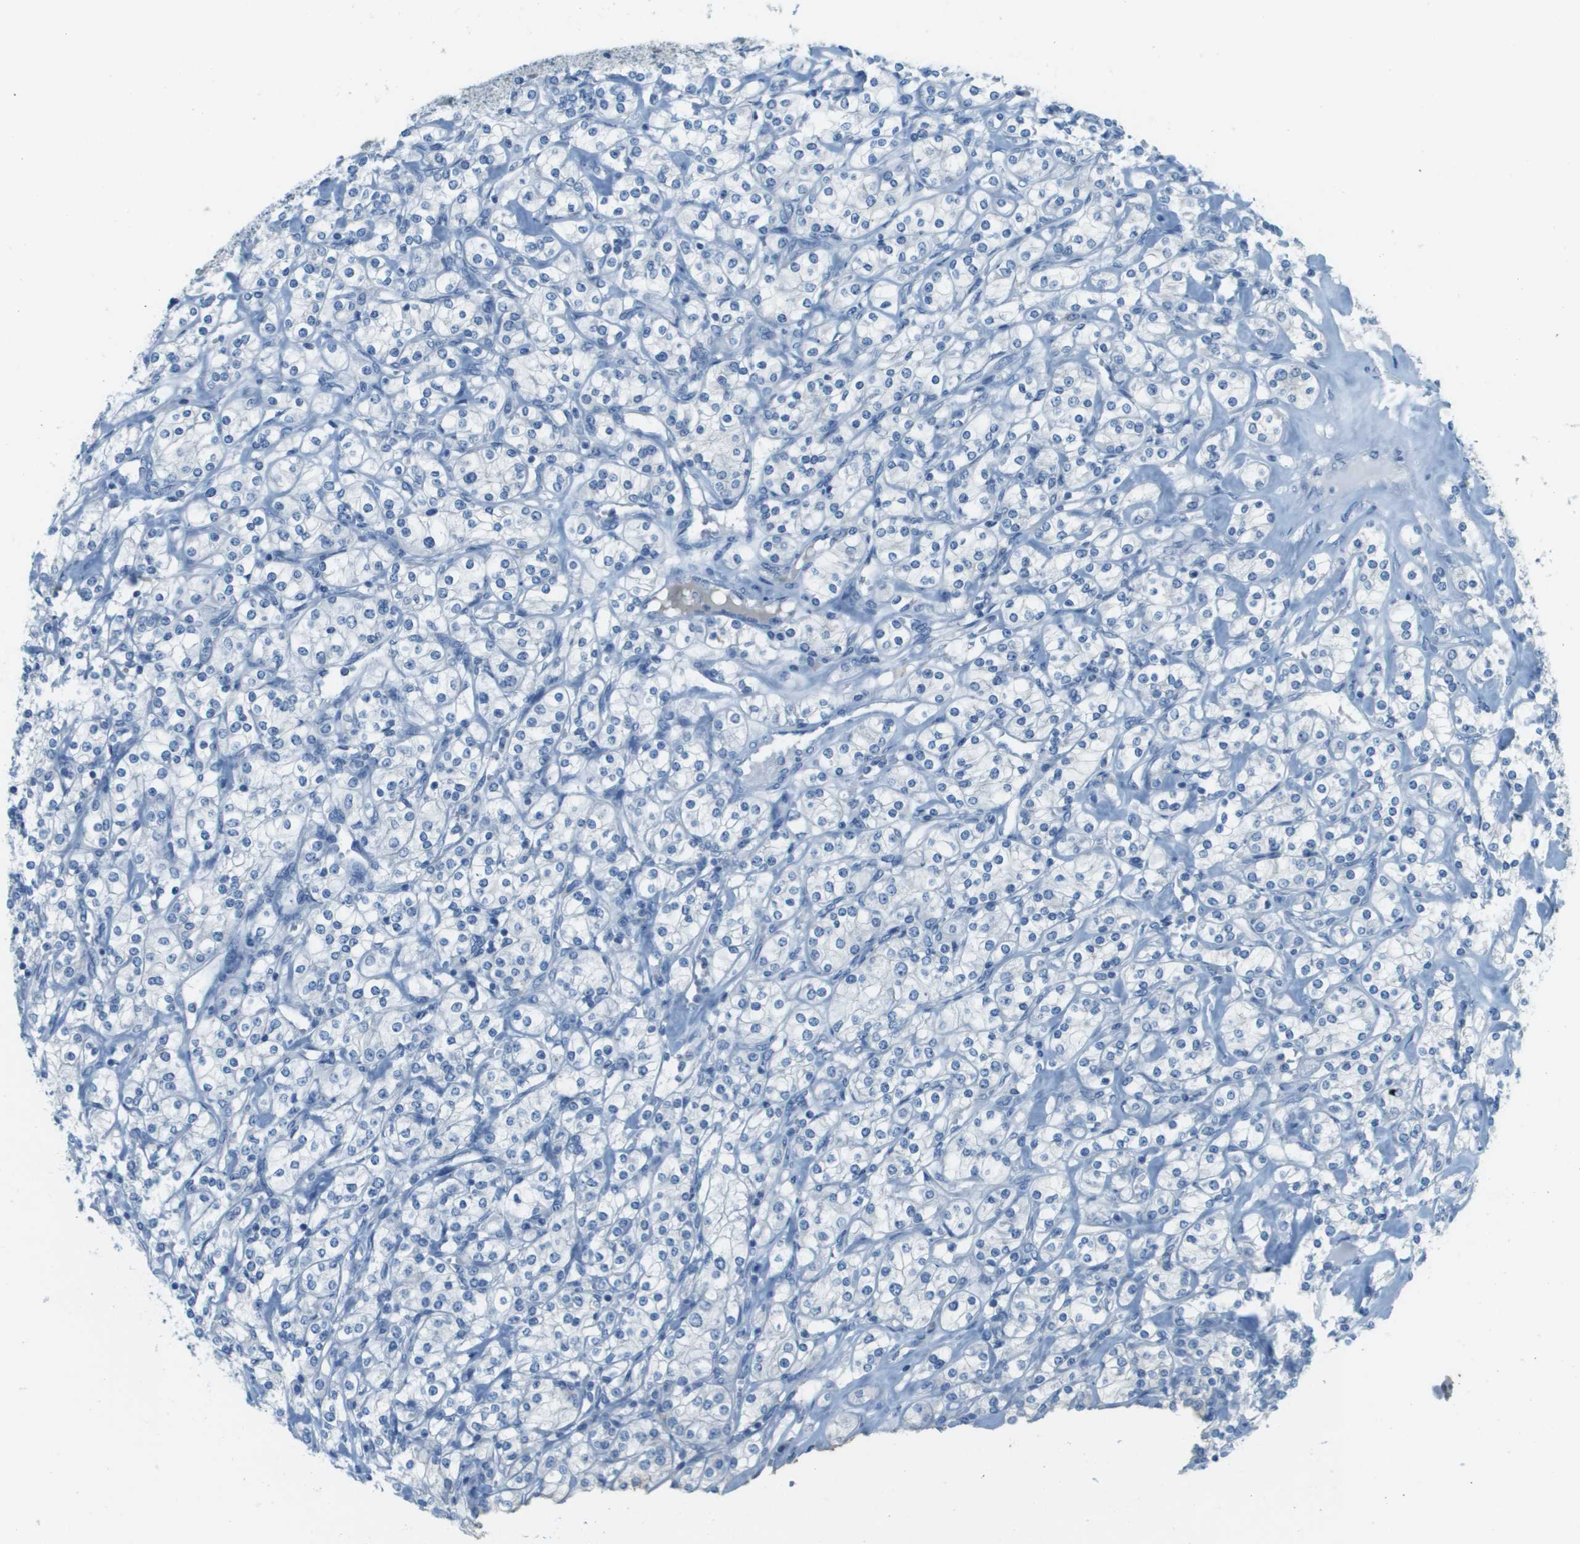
{"staining": {"intensity": "negative", "quantity": "none", "location": "none"}, "tissue": "renal cancer", "cell_type": "Tumor cells", "image_type": "cancer", "snomed": [{"axis": "morphology", "description": "Adenocarcinoma, NOS"}, {"axis": "topography", "description": "Kidney"}], "caption": "This is an immunohistochemistry photomicrograph of renal cancer (adenocarcinoma). There is no positivity in tumor cells.", "gene": "DCN", "patient": {"sex": "male", "age": 77}}